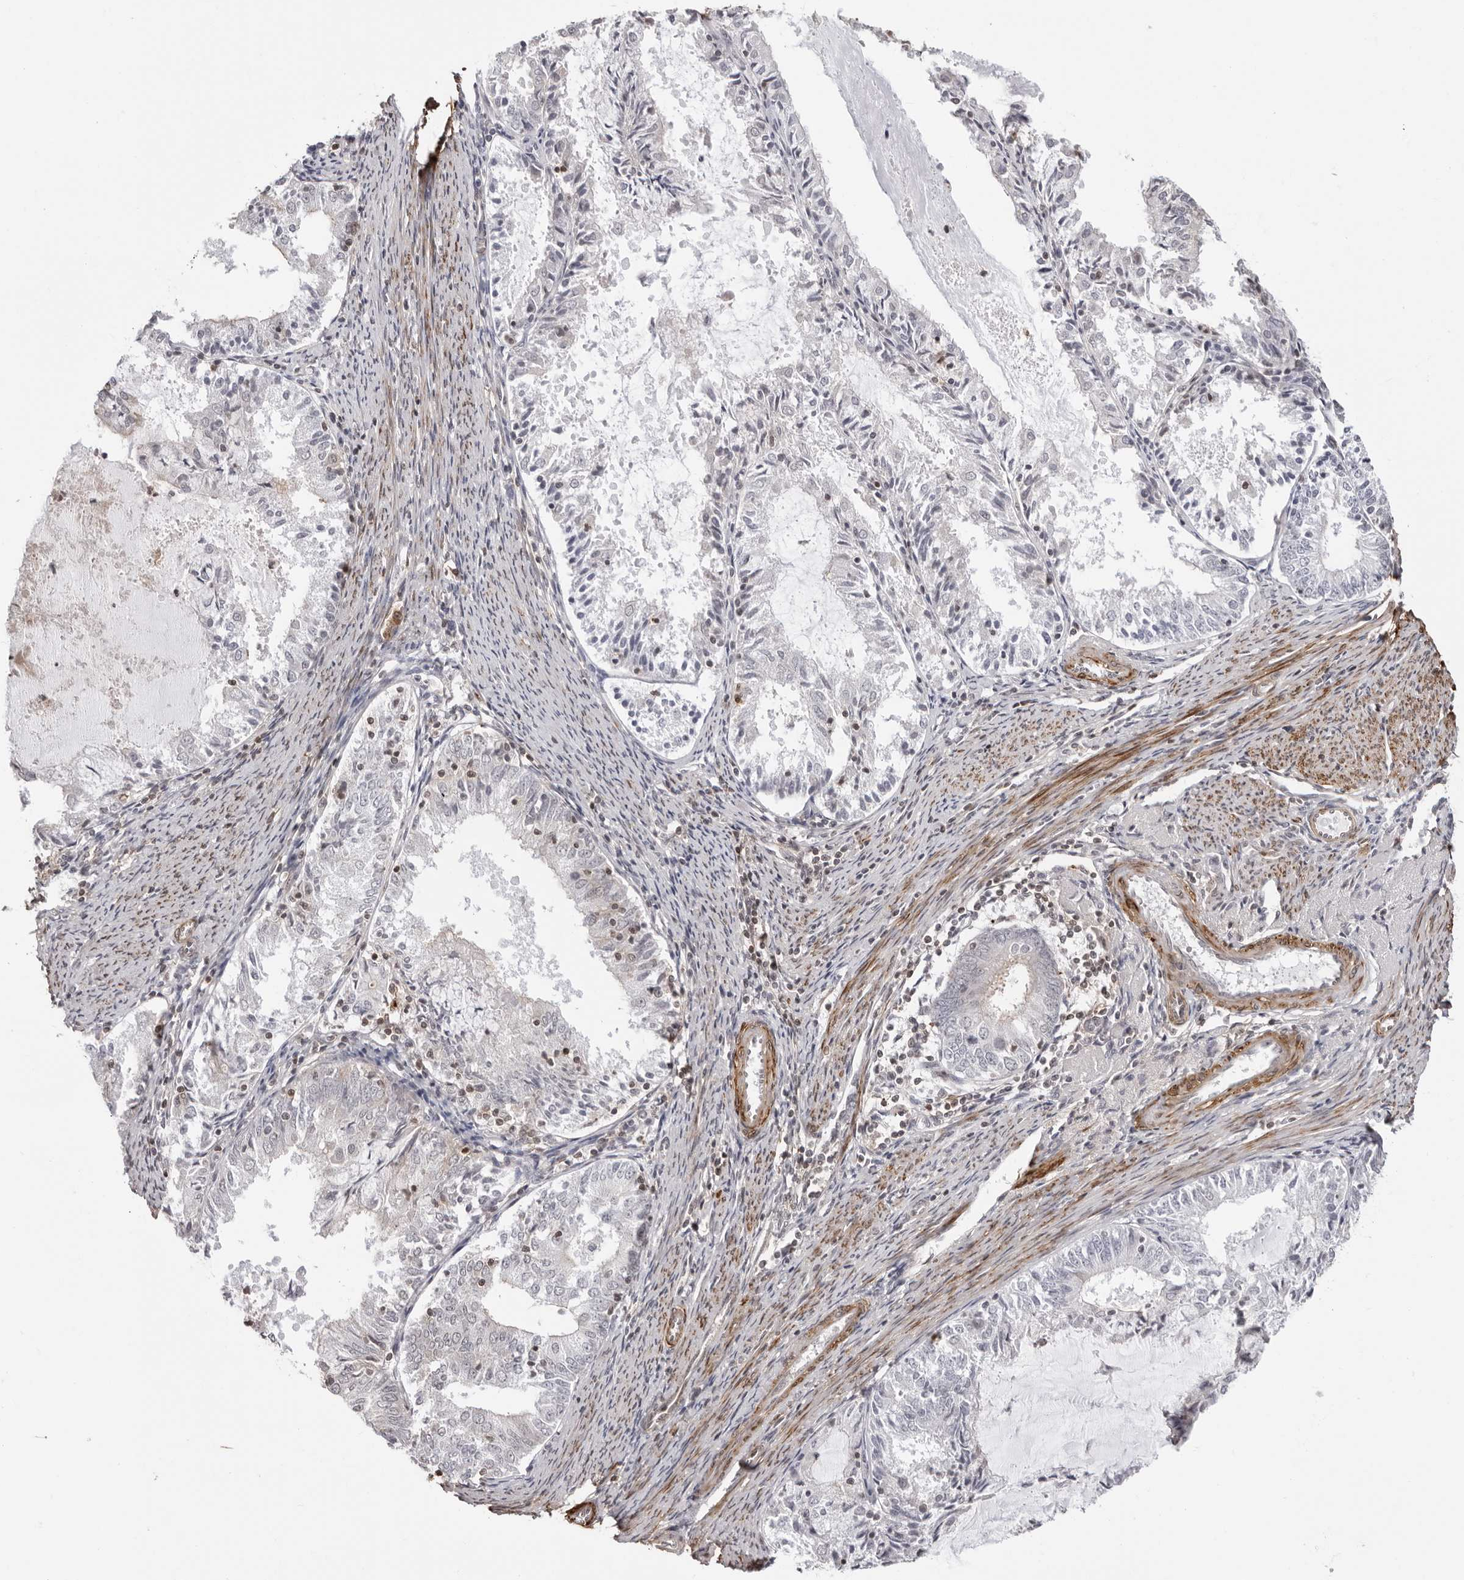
{"staining": {"intensity": "negative", "quantity": "none", "location": "none"}, "tissue": "endometrial cancer", "cell_type": "Tumor cells", "image_type": "cancer", "snomed": [{"axis": "morphology", "description": "Adenocarcinoma, NOS"}, {"axis": "topography", "description": "Endometrium"}], "caption": "A histopathology image of endometrial cancer stained for a protein exhibits no brown staining in tumor cells.", "gene": "UNK", "patient": {"sex": "female", "age": 57}}